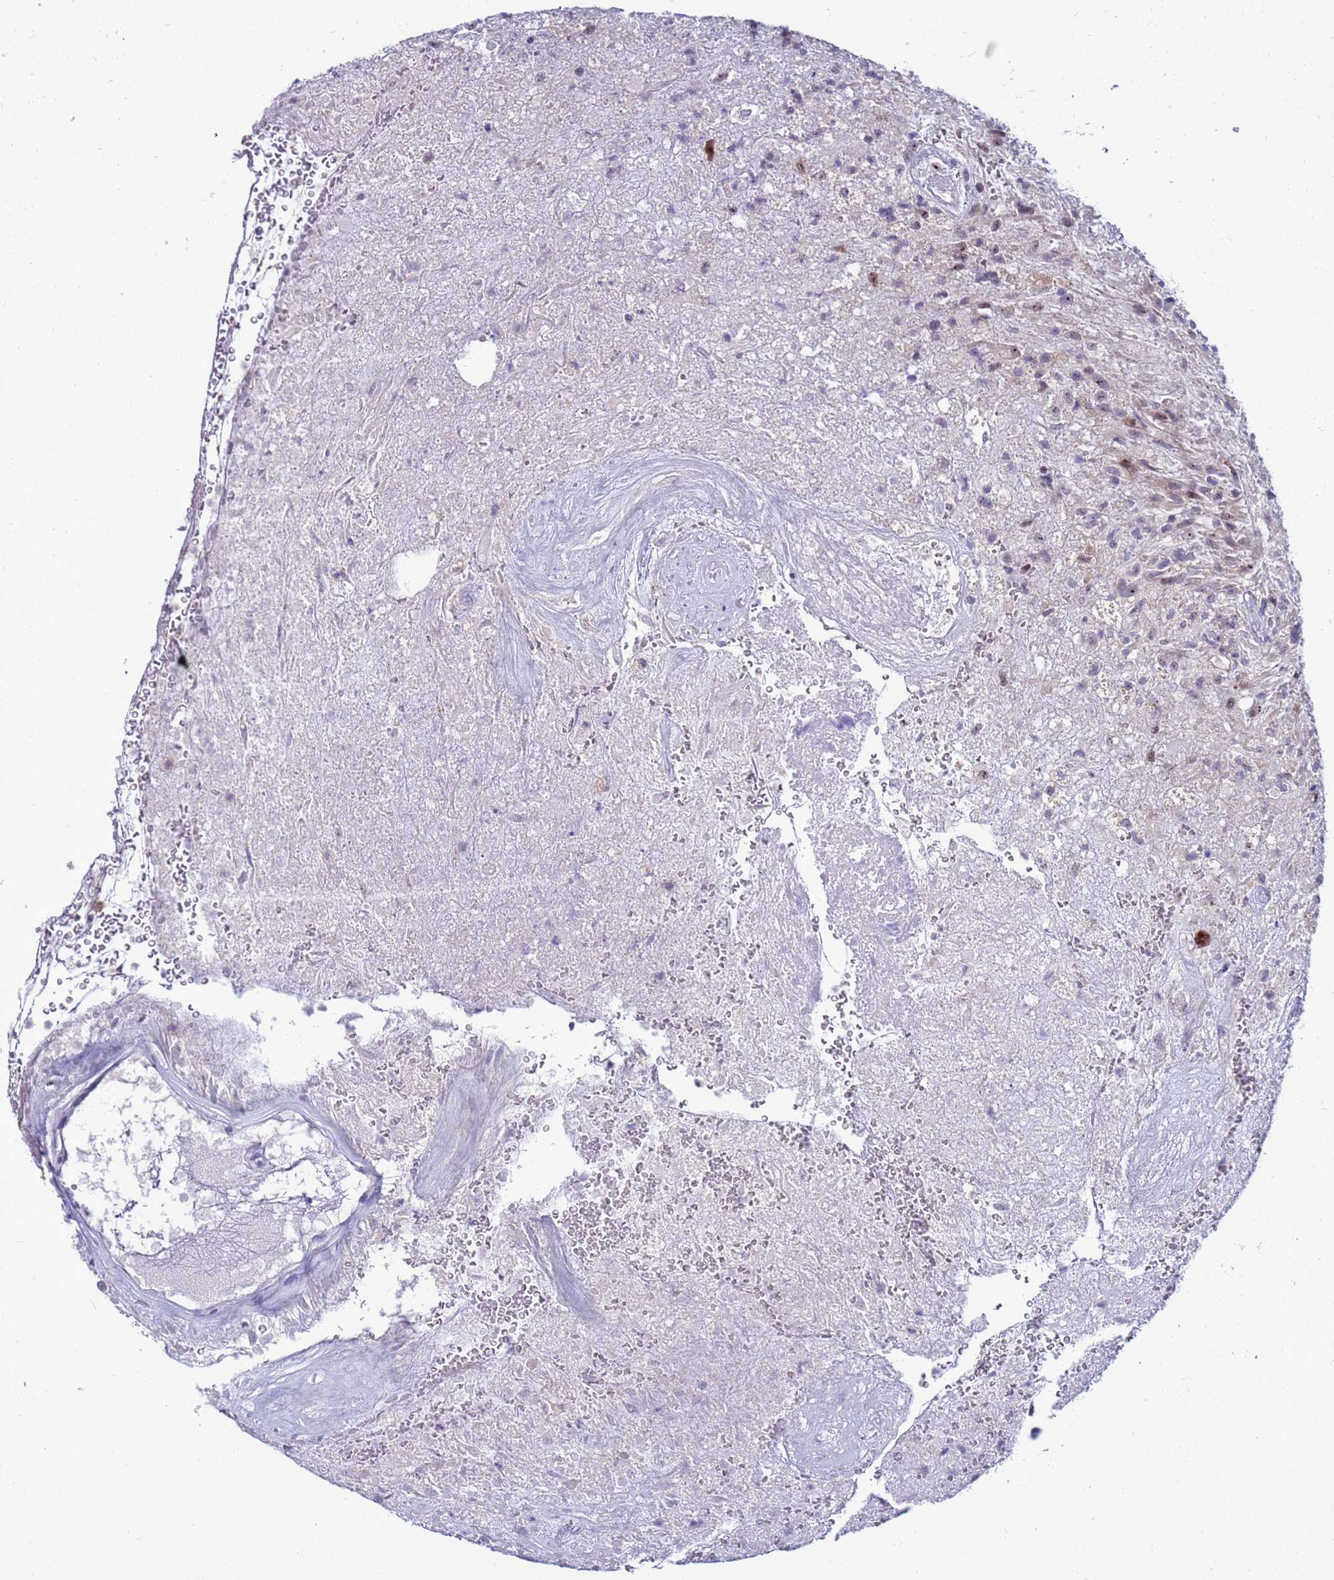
{"staining": {"intensity": "weak", "quantity": "<25%", "location": "nuclear"}, "tissue": "glioma", "cell_type": "Tumor cells", "image_type": "cancer", "snomed": [{"axis": "morphology", "description": "Glioma, malignant, High grade"}, {"axis": "topography", "description": "Brain"}], "caption": "Tumor cells show no significant protein expression in malignant high-grade glioma.", "gene": "LRATD1", "patient": {"sex": "male", "age": 56}}